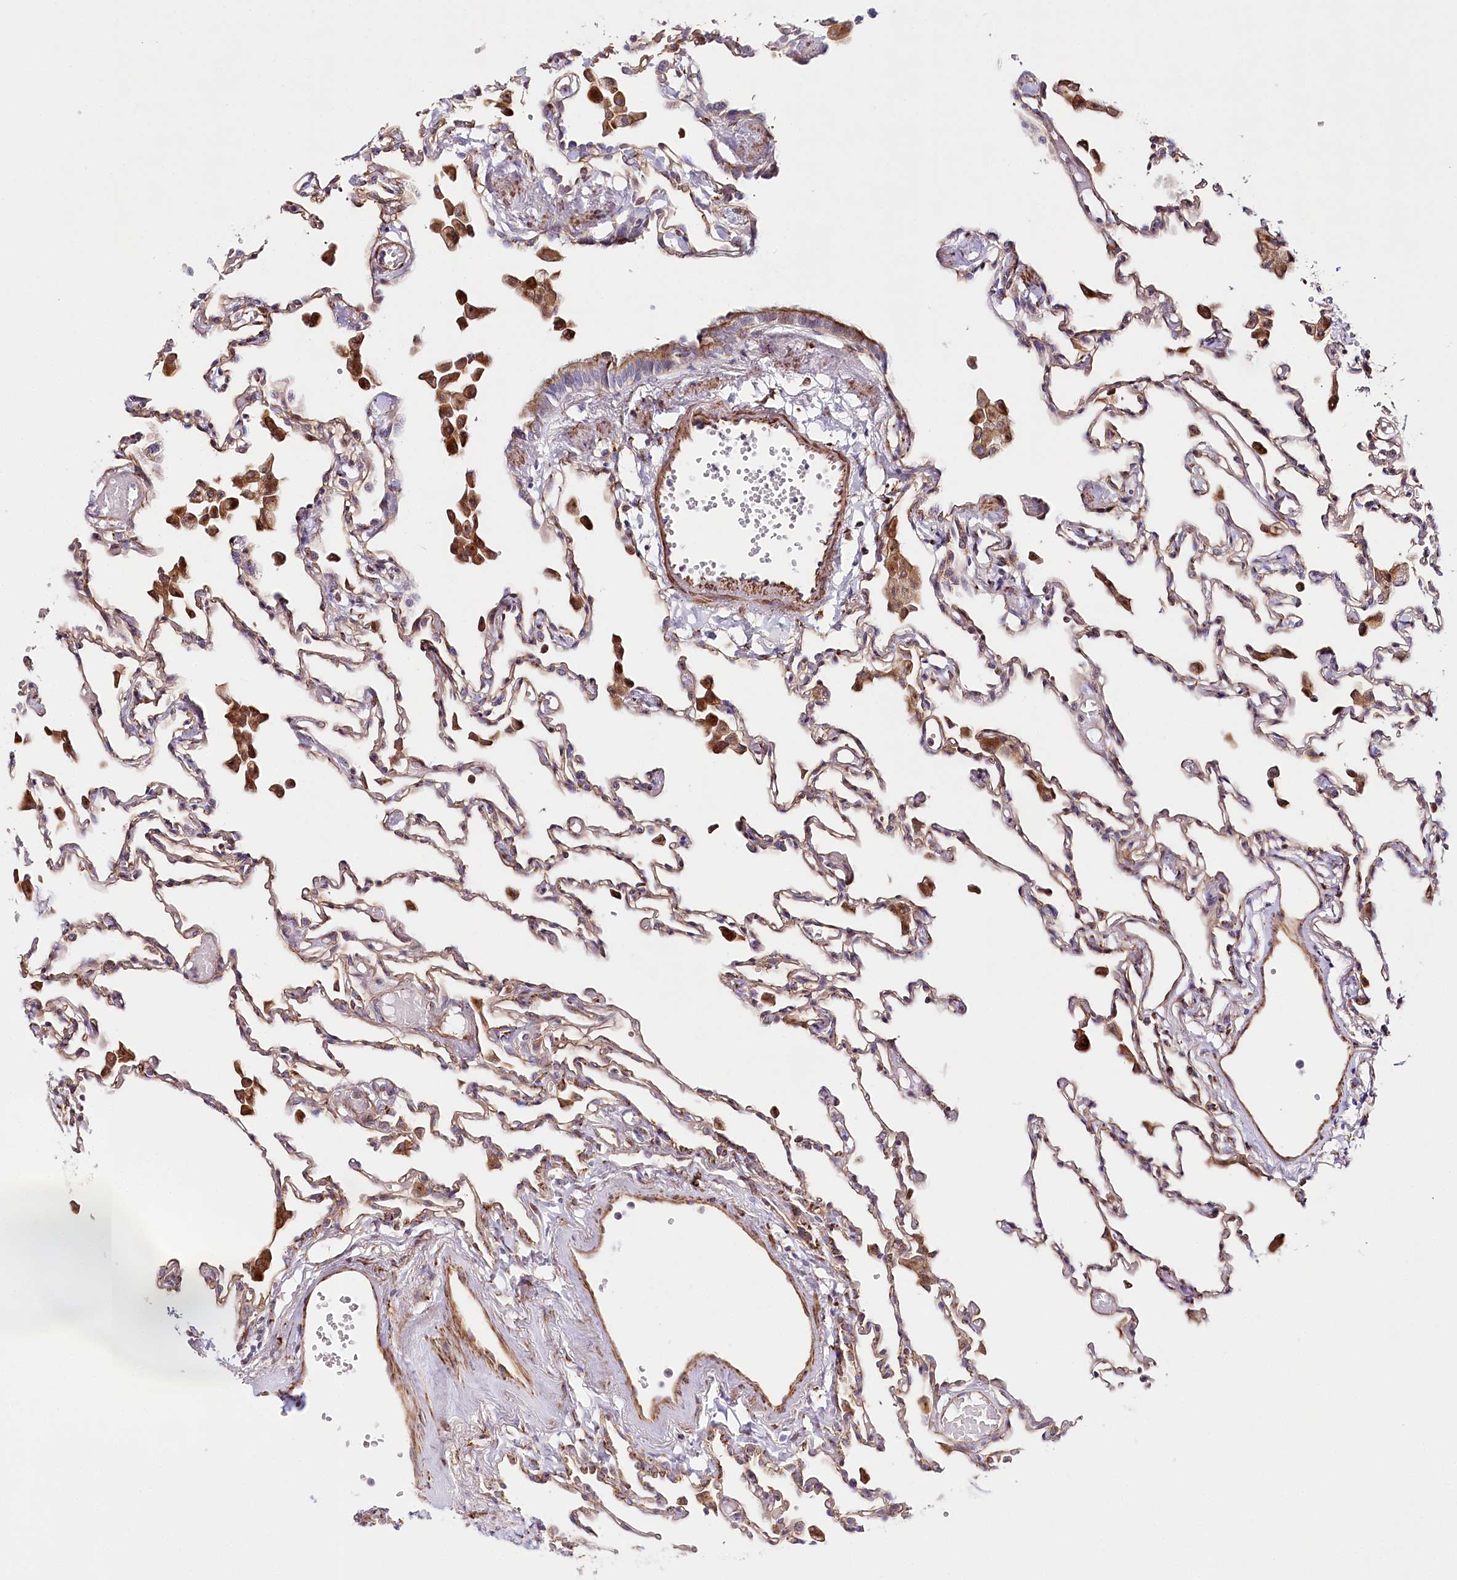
{"staining": {"intensity": "moderate", "quantity": ">75%", "location": "cytoplasmic/membranous"}, "tissue": "lung", "cell_type": "Alveolar cells", "image_type": "normal", "snomed": [{"axis": "morphology", "description": "Normal tissue, NOS"}, {"axis": "topography", "description": "Bronchus"}, {"axis": "topography", "description": "Lung"}], "caption": "The immunohistochemical stain highlights moderate cytoplasmic/membranous expression in alveolar cells of benign lung.", "gene": "ABRAXAS2", "patient": {"sex": "female", "age": 49}}